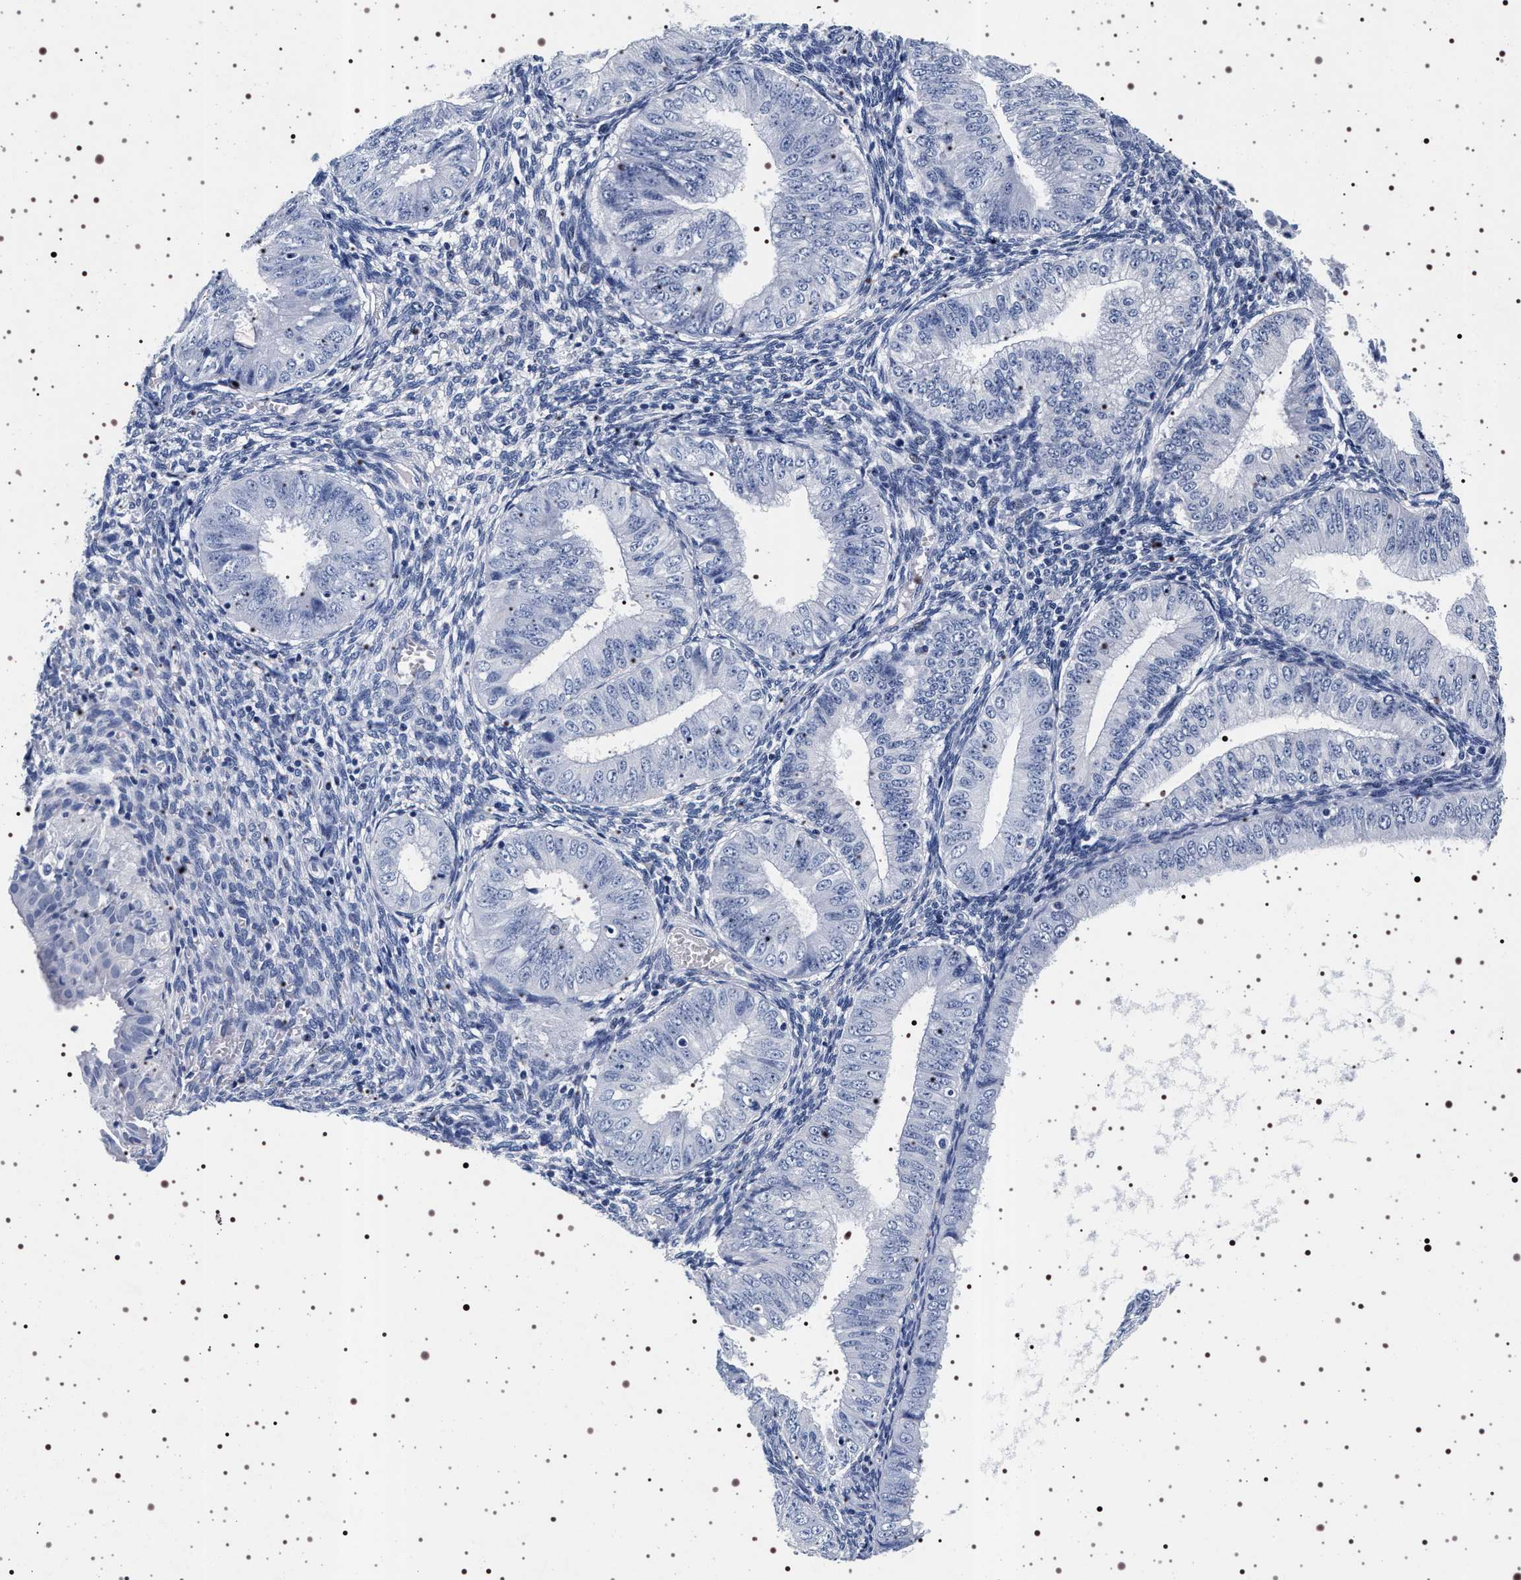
{"staining": {"intensity": "negative", "quantity": "none", "location": "none"}, "tissue": "endometrial cancer", "cell_type": "Tumor cells", "image_type": "cancer", "snomed": [{"axis": "morphology", "description": "Normal tissue, NOS"}, {"axis": "morphology", "description": "Adenocarcinoma, NOS"}, {"axis": "topography", "description": "Endometrium"}], "caption": "Immunohistochemistry (IHC) histopathology image of endometrial cancer stained for a protein (brown), which displays no staining in tumor cells.", "gene": "SYN1", "patient": {"sex": "female", "age": 53}}